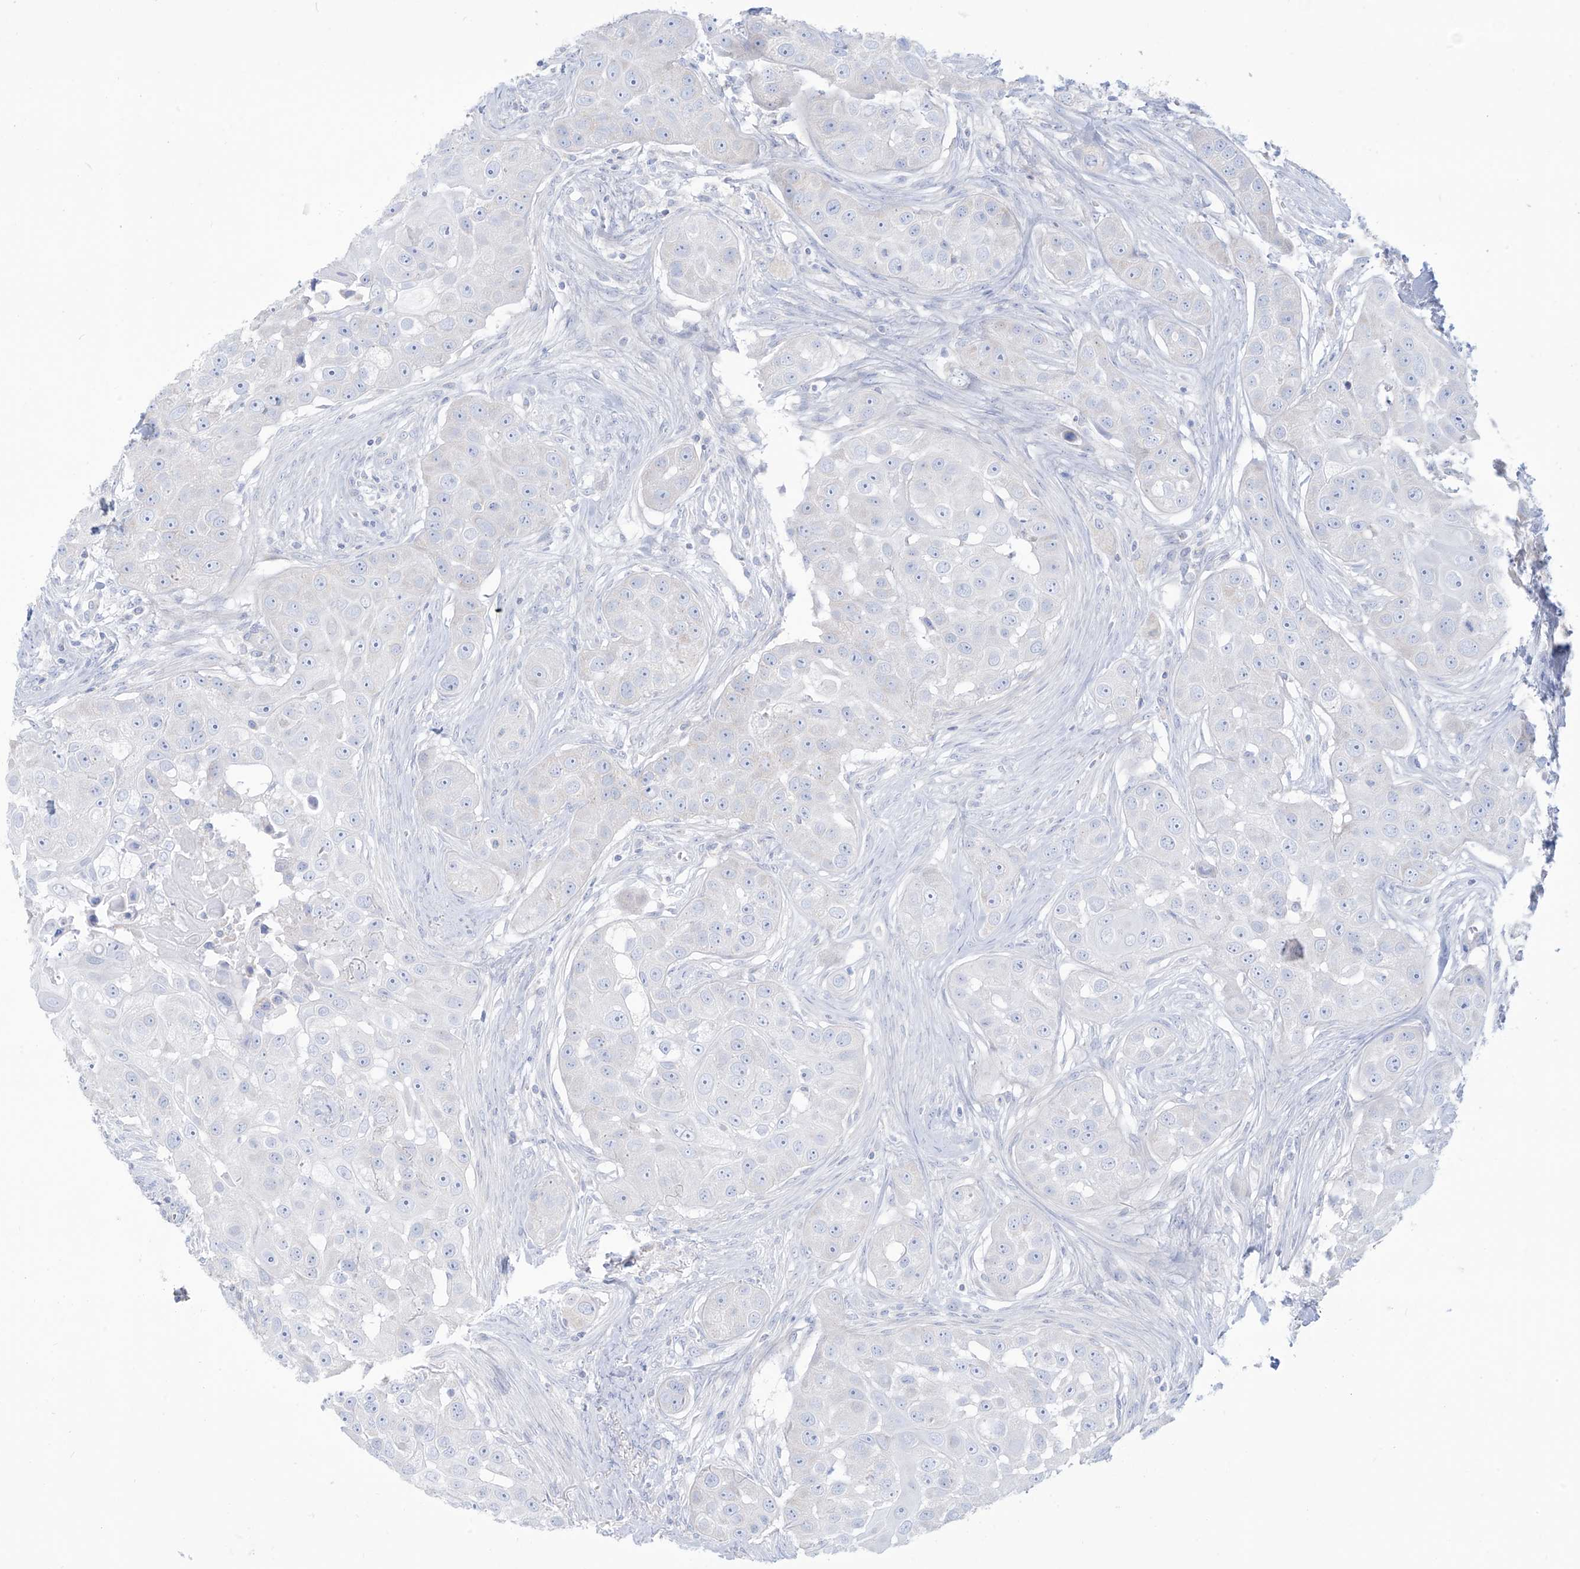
{"staining": {"intensity": "negative", "quantity": "none", "location": "none"}, "tissue": "head and neck cancer", "cell_type": "Tumor cells", "image_type": "cancer", "snomed": [{"axis": "morphology", "description": "Normal tissue, NOS"}, {"axis": "morphology", "description": "Squamous cell carcinoma, NOS"}, {"axis": "topography", "description": "Skeletal muscle"}, {"axis": "topography", "description": "Head-Neck"}], "caption": "Immunohistochemical staining of head and neck squamous cell carcinoma demonstrates no significant staining in tumor cells.", "gene": "SLC26A3", "patient": {"sex": "male", "age": 51}}